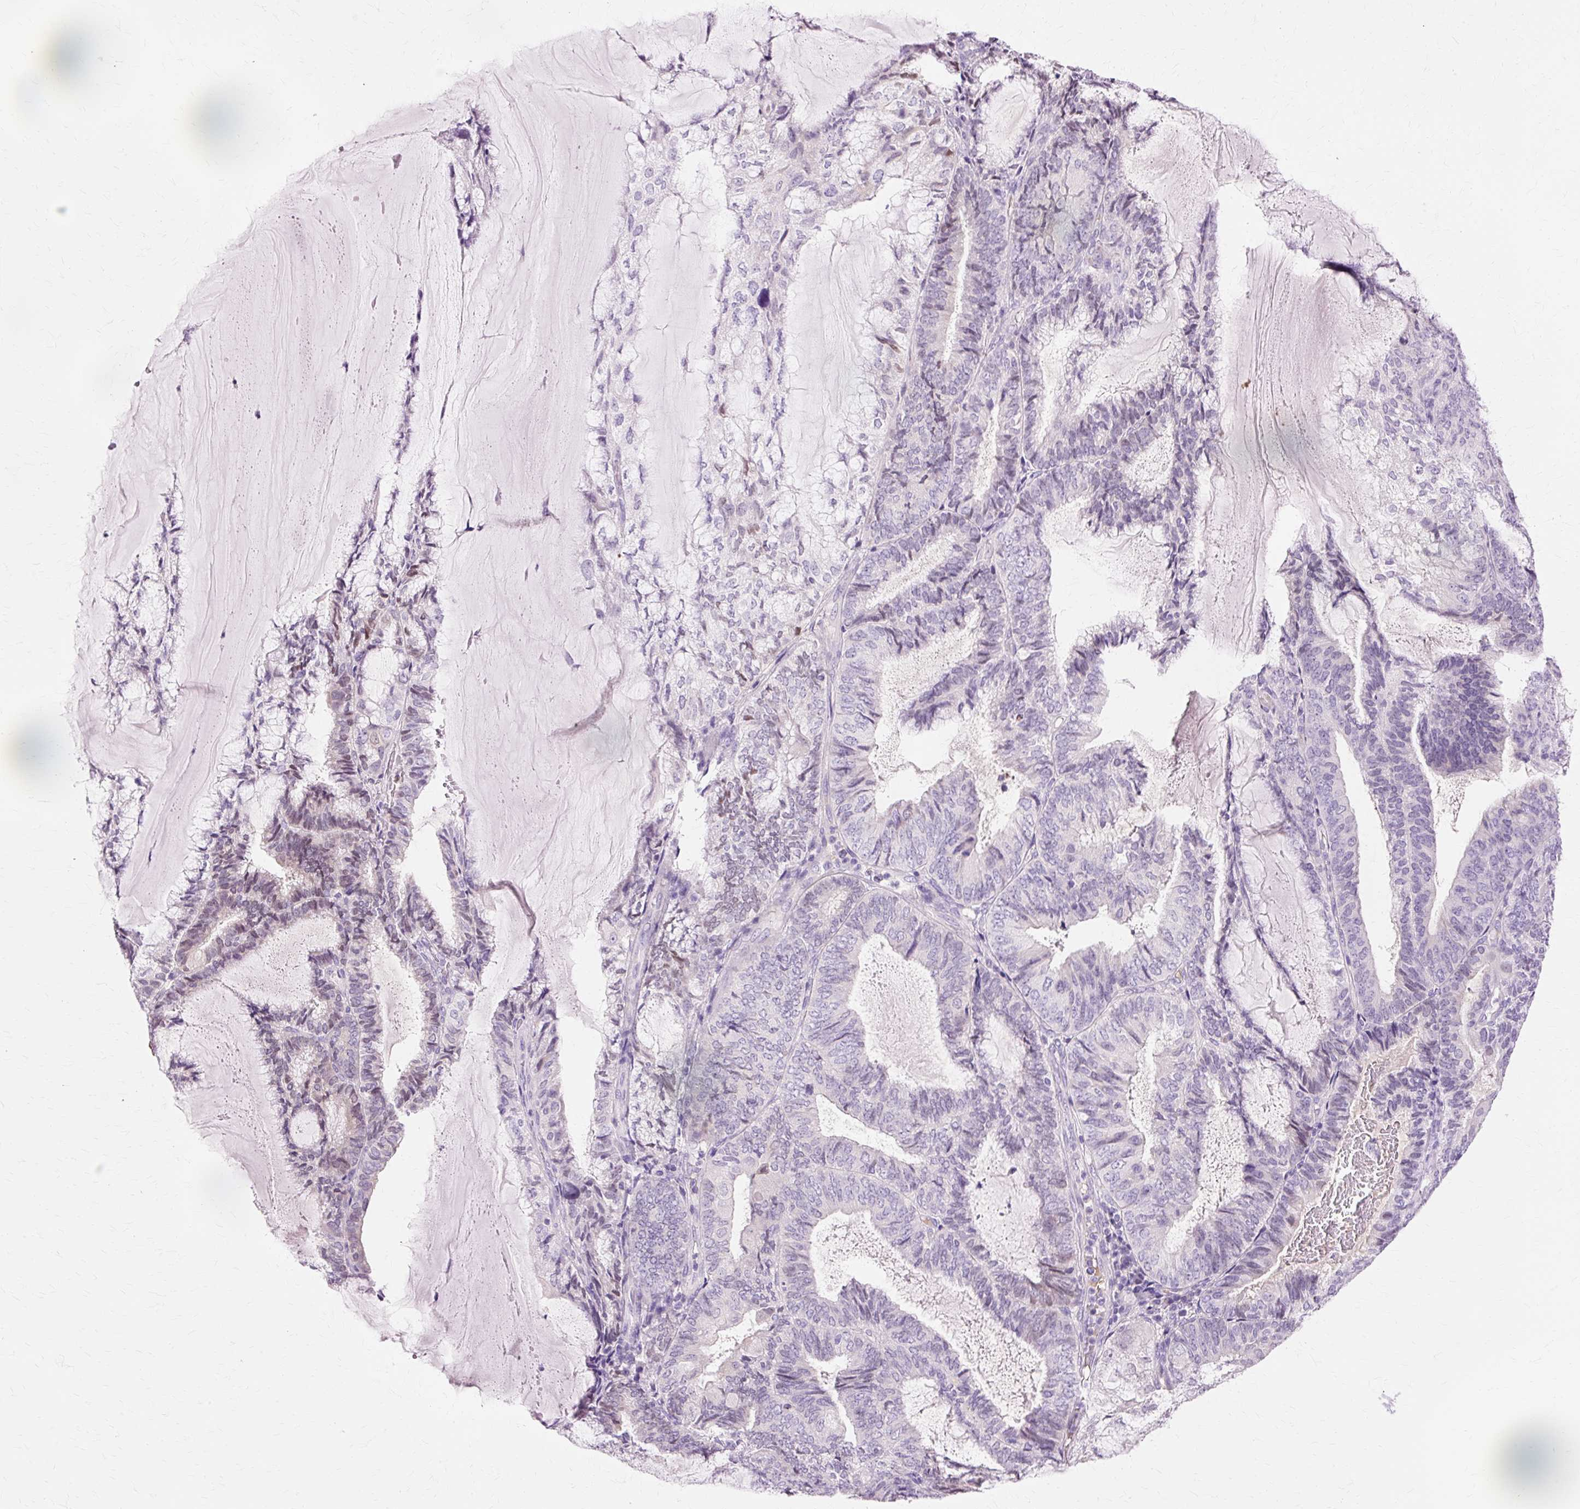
{"staining": {"intensity": "weak", "quantity": "<25%", "location": "nuclear"}, "tissue": "endometrial cancer", "cell_type": "Tumor cells", "image_type": "cancer", "snomed": [{"axis": "morphology", "description": "Adenocarcinoma, NOS"}, {"axis": "topography", "description": "Endometrium"}], "caption": "A photomicrograph of human endometrial adenocarcinoma is negative for staining in tumor cells.", "gene": "VN1R2", "patient": {"sex": "female", "age": 81}}